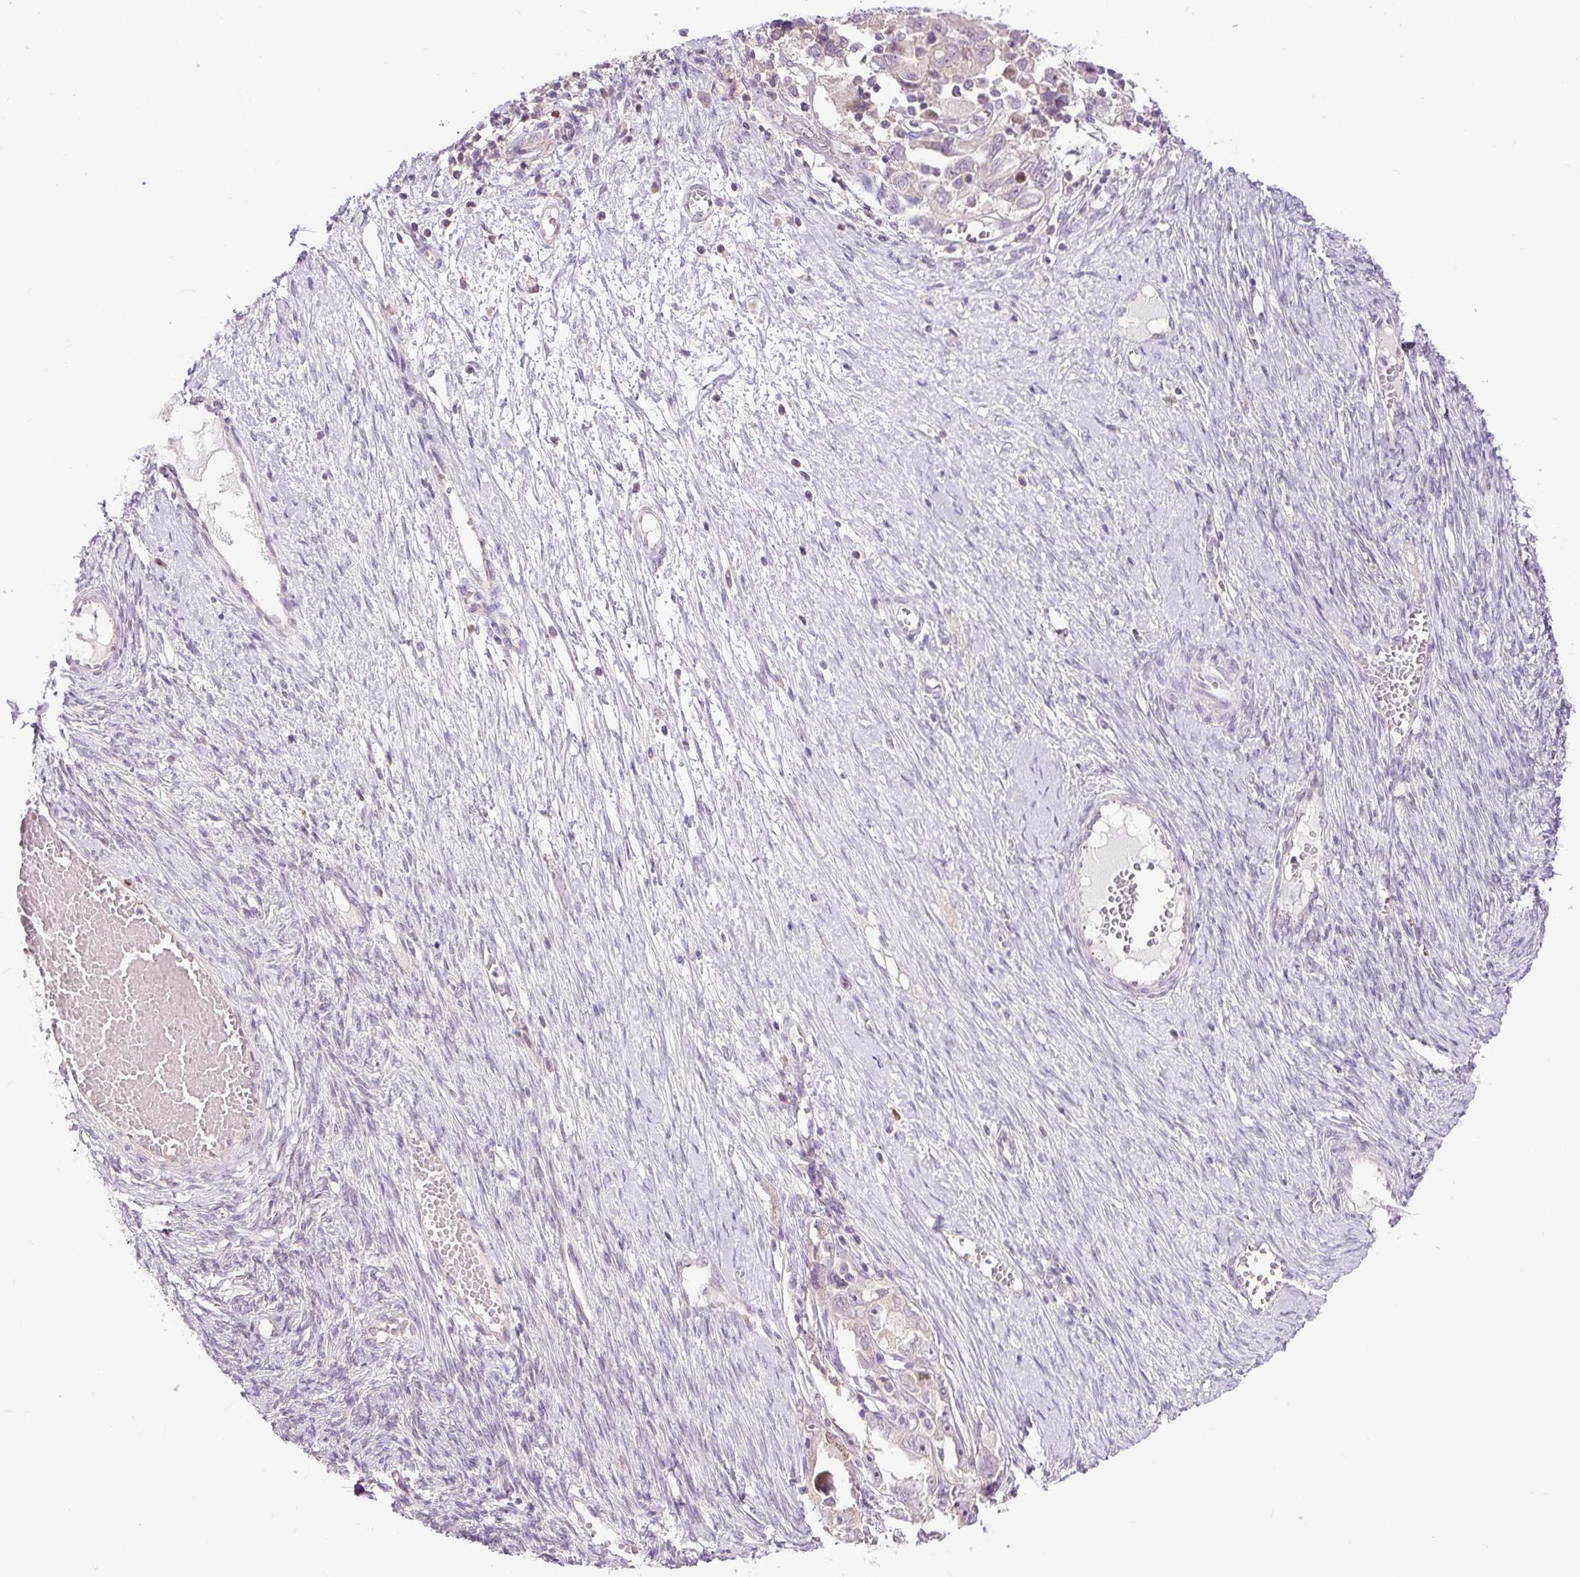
{"staining": {"intensity": "moderate", "quantity": "<25%", "location": "nuclear"}, "tissue": "ovarian cancer", "cell_type": "Tumor cells", "image_type": "cancer", "snomed": [{"axis": "morphology", "description": "Carcinoma, NOS"}, {"axis": "morphology", "description": "Cystadenocarcinoma, serous, NOS"}, {"axis": "topography", "description": "Ovary"}], "caption": "Ovarian cancer was stained to show a protein in brown. There is low levels of moderate nuclear expression in about <25% of tumor cells. (Brightfield microscopy of DAB IHC at high magnification).", "gene": "RACGAP1", "patient": {"sex": "female", "age": 69}}